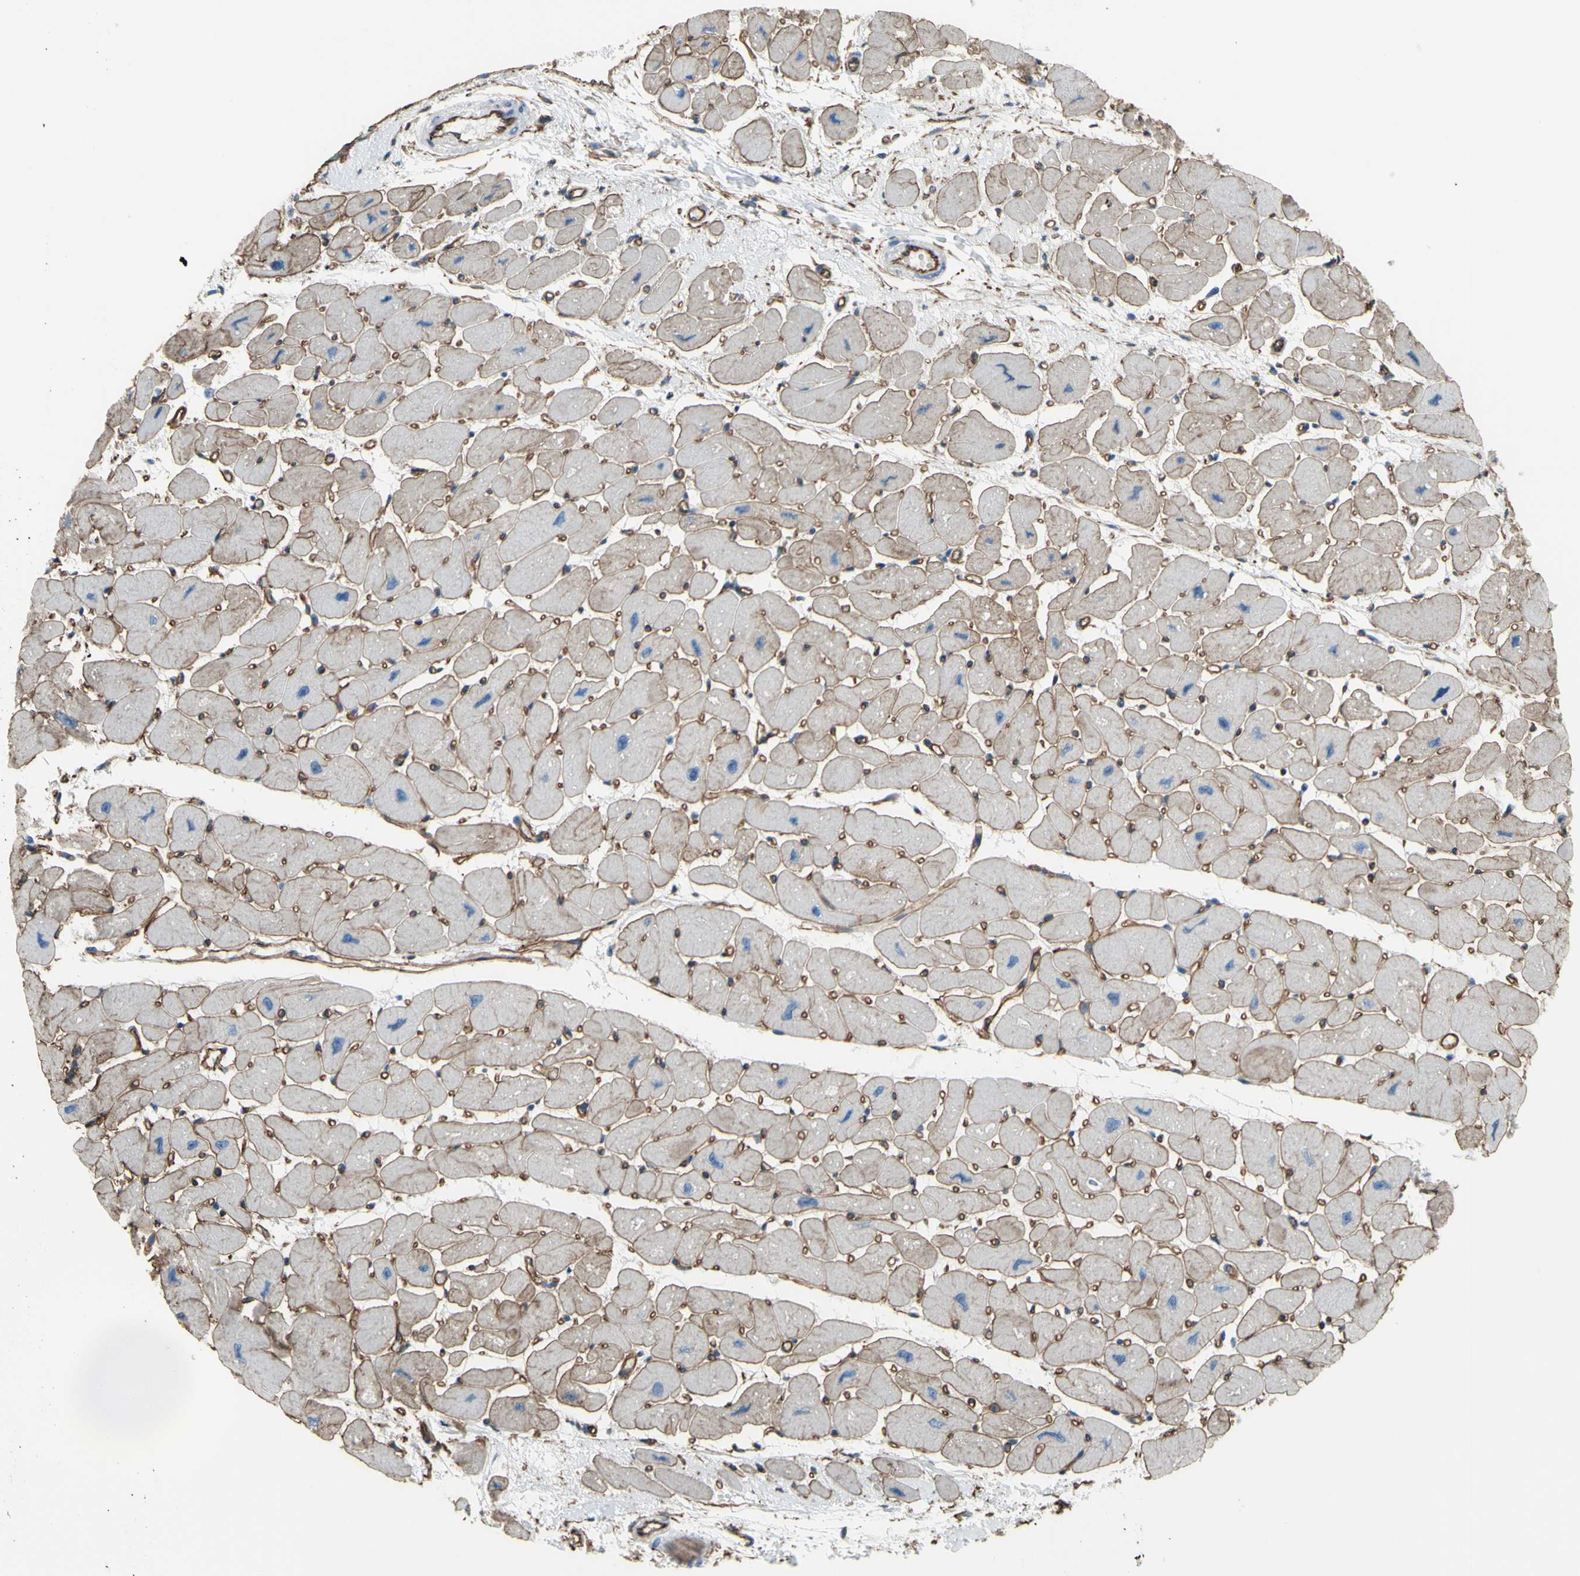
{"staining": {"intensity": "moderate", "quantity": ">75%", "location": "cytoplasmic/membranous"}, "tissue": "heart muscle", "cell_type": "Cardiomyocytes", "image_type": "normal", "snomed": [{"axis": "morphology", "description": "Normal tissue, NOS"}, {"axis": "topography", "description": "Heart"}], "caption": "This histopathology image exhibits immunohistochemistry (IHC) staining of normal heart muscle, with medium moderate cytoplasmic/membranous staining in approximately >75% of cardiomyocytes.", "gene": "TPBG", "patient": {"sex": "female", "age": 54}}